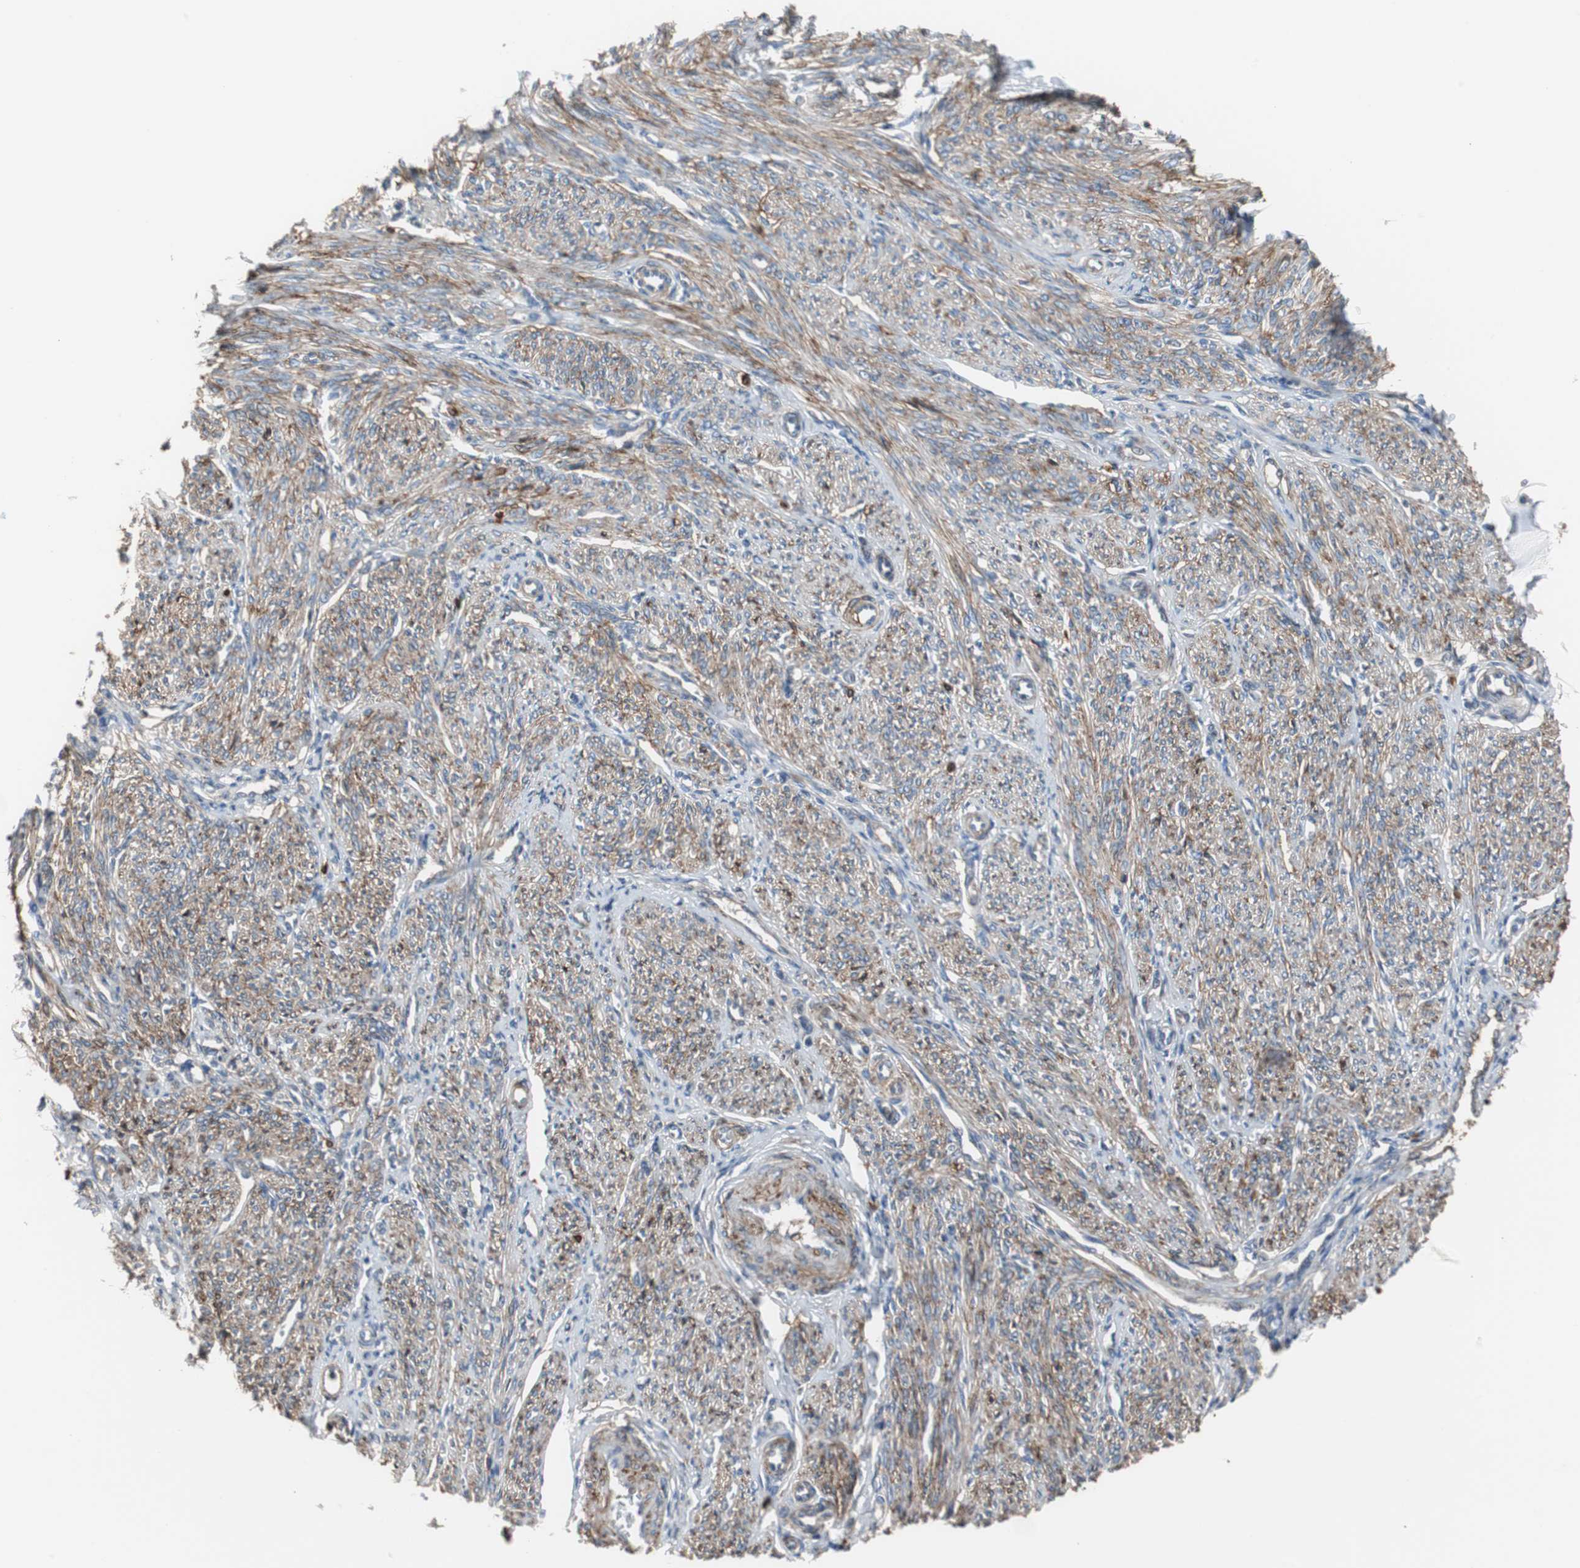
{"staining": {"intensity": "moderate", "quantity": "25%-75%", "location": "cytoplasmic/membranous"}, "tissue": "smooth muscle", "cell_type": "Smooth muscle cells", "image_type": "normal", "snomed": [{"axis": "morphology", "description": "Normal tissue, NOS"}, {"axis": "topography", "description": "Smooth muscle"}], "caption": "Protein expression analysis of unremarkable smooth muscle displays moderate cytoplasmic/membranous staining in about 25%-75% of smooth muscle cells. Nuclei are stained in blue.", "gene": "ANXA4", "patient": {"sex": "female", "age": 65}}